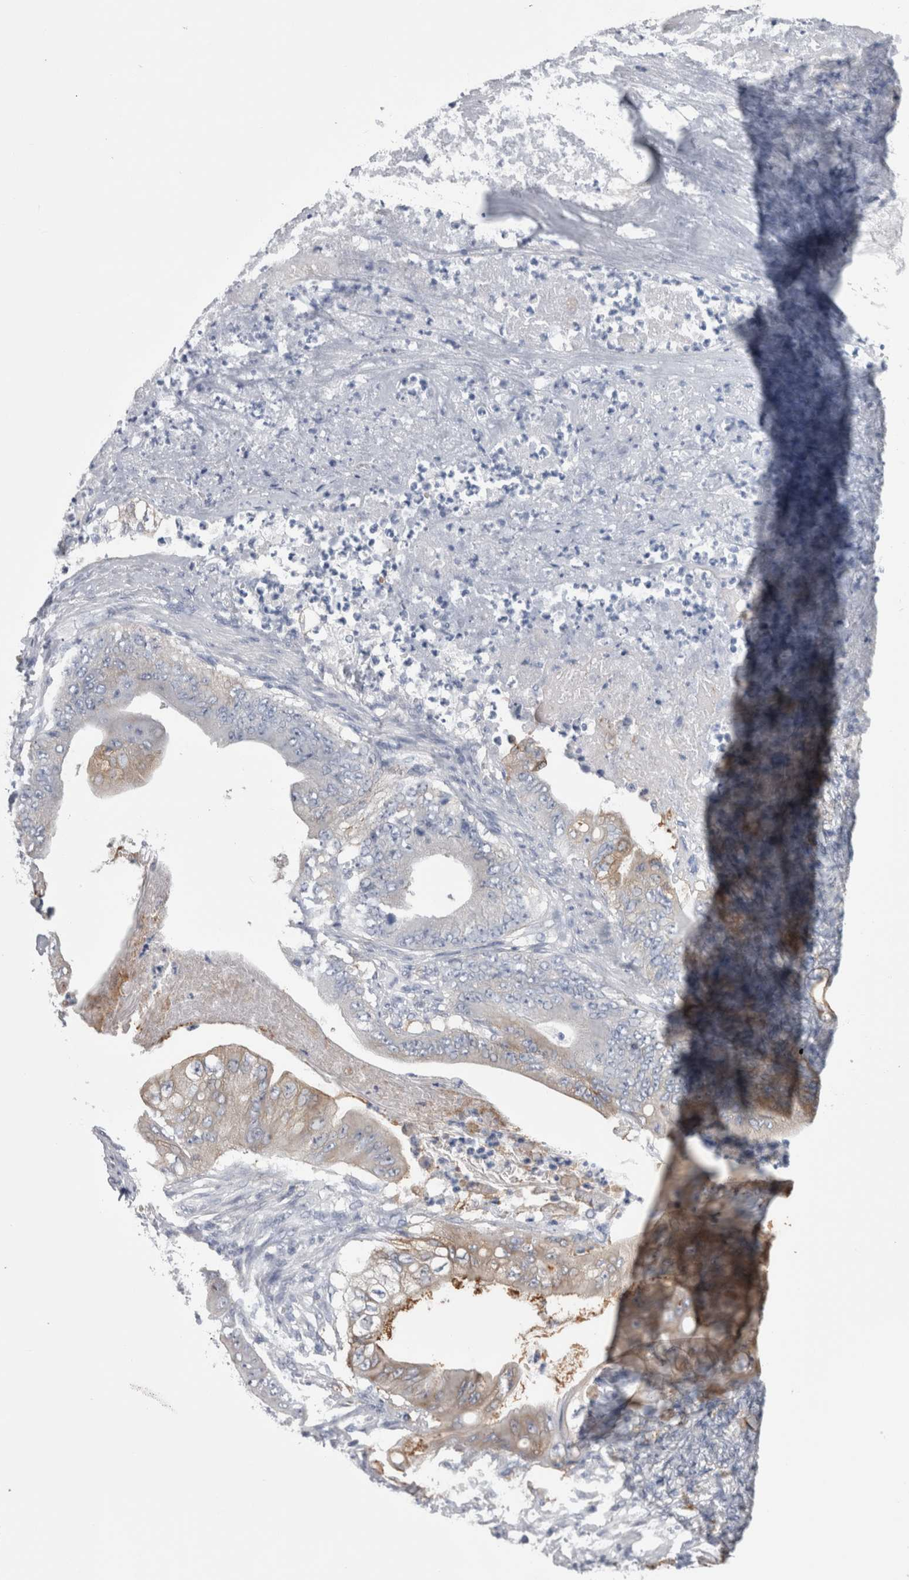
{"staining": {"intensity": "weak", "quantity": "25%-75%", "location": "cytoplasmic/membranous"}, "tissue": "stomach cancer", "cell_type": "Tumor cells", "image_type": "cancer", "snomed": [{"axis": "morphology", "description": "Adenocarcinoma, NOS"}, {"axis": "topography", "description": "Stomach"}], "caption": "The micrograph displays staining of stomach cancer, revealing weak cytoplasmic/membranous protein staining (brown color) within tumor cells. The staining was performed using DAB (3,3'-diaminobenzidine) to visualize the protein expression in brown, while the nuclei were stained in blue with hematoxylin (Magnification: 20x).", "gene": "DCTN6", "patient": {"sex": "female", "age": 73}}